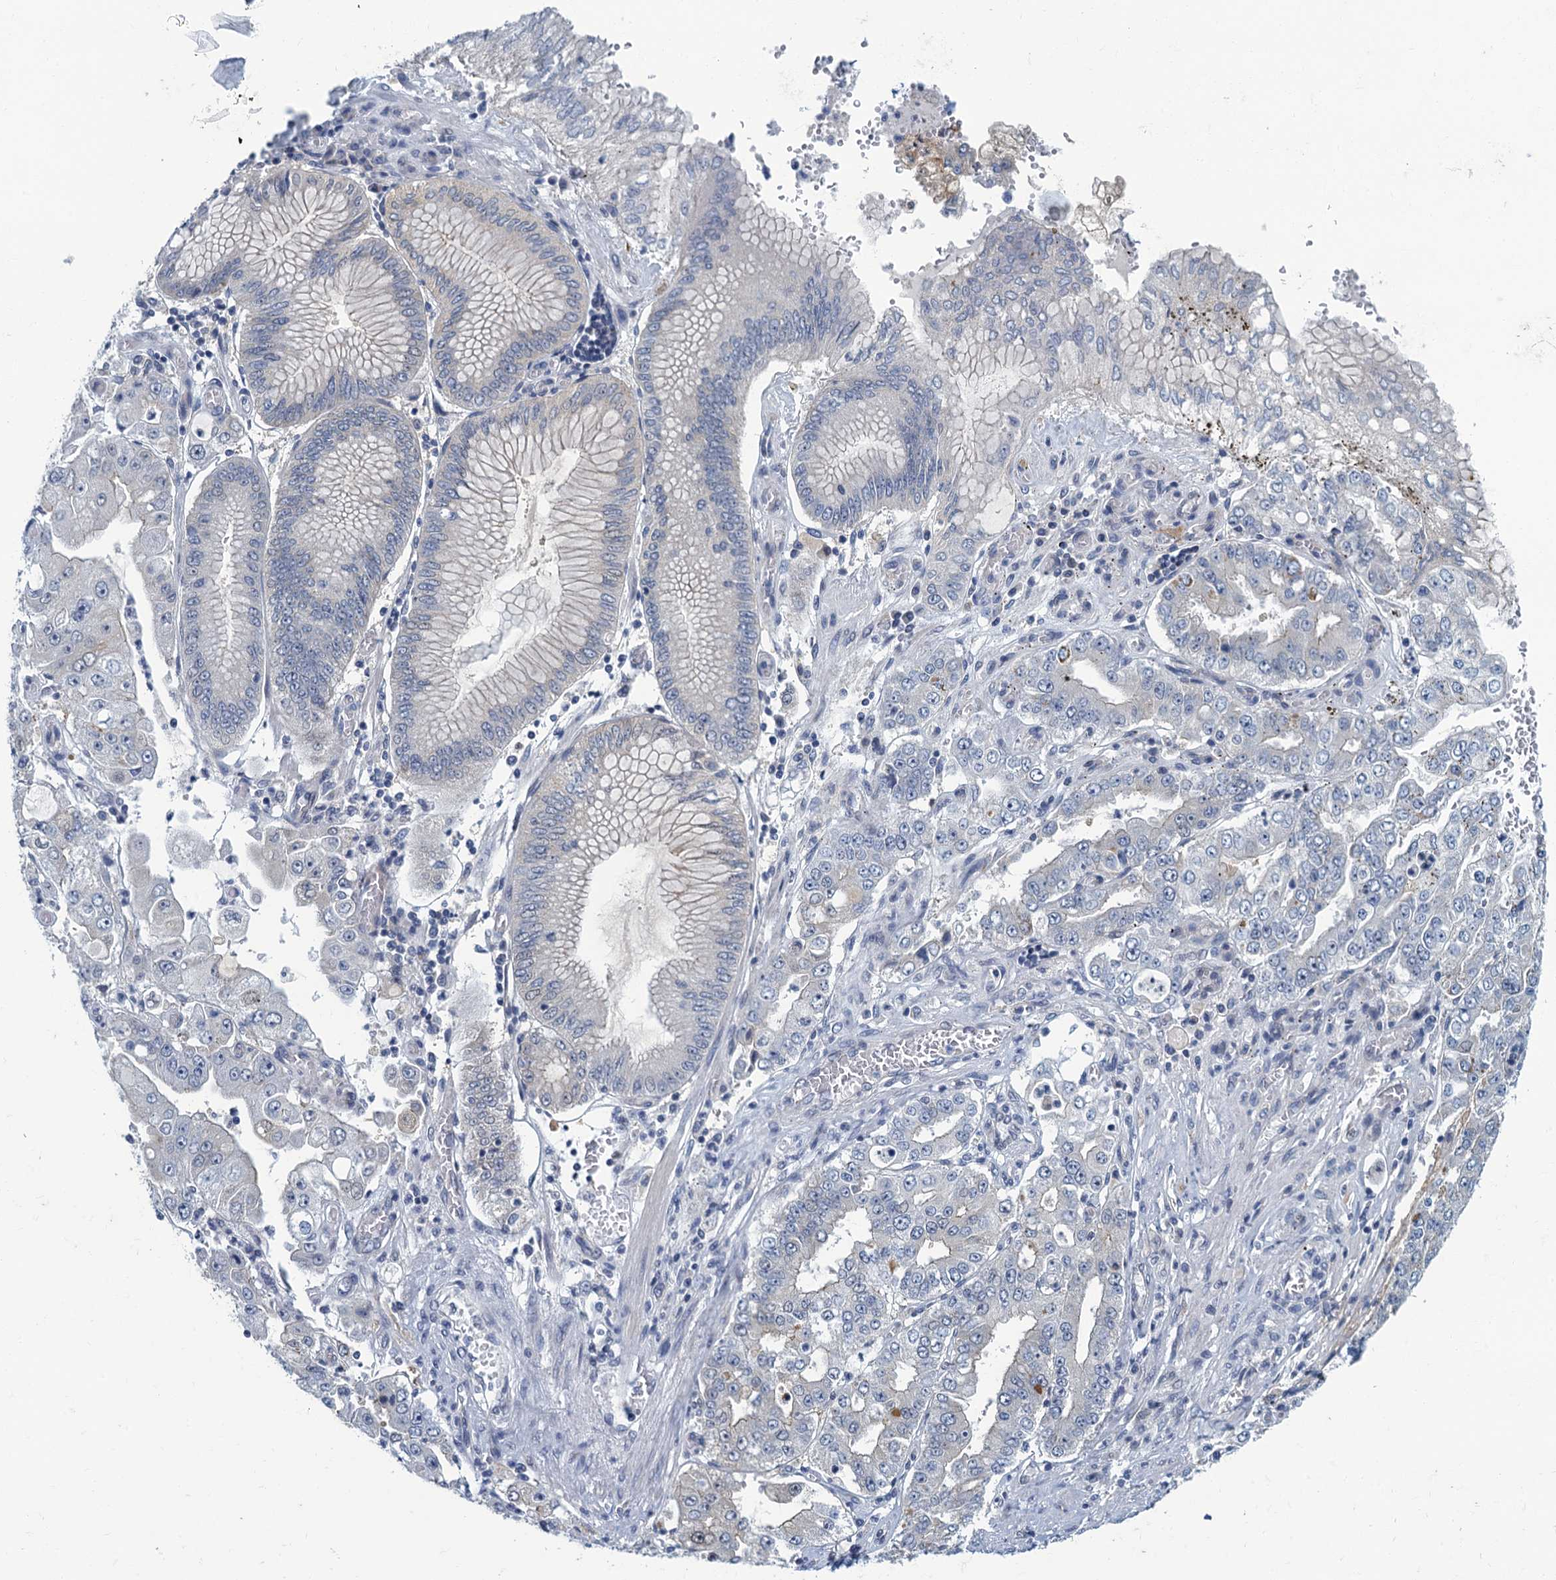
{"staining": {"intensity": "weak", "quantity": "<25%", "location": "cytoplasmic/membranous"}, "tissue": "stomach cancer", "cell_type": "Tumor cells", "image_type": "cancer", "snomed": [{"axis": "morphology", "description": "Adenocarcinoma, NOS"}, {"axis": "topography", "description": "Stomach"}], "caption": "Immunohistochemical staining of stomach adenocarcinoma demonstrates no significant positivity in tumor cells.", "gene": "NCKAP1L", "patient": {"sex": "male", "age": 76}}